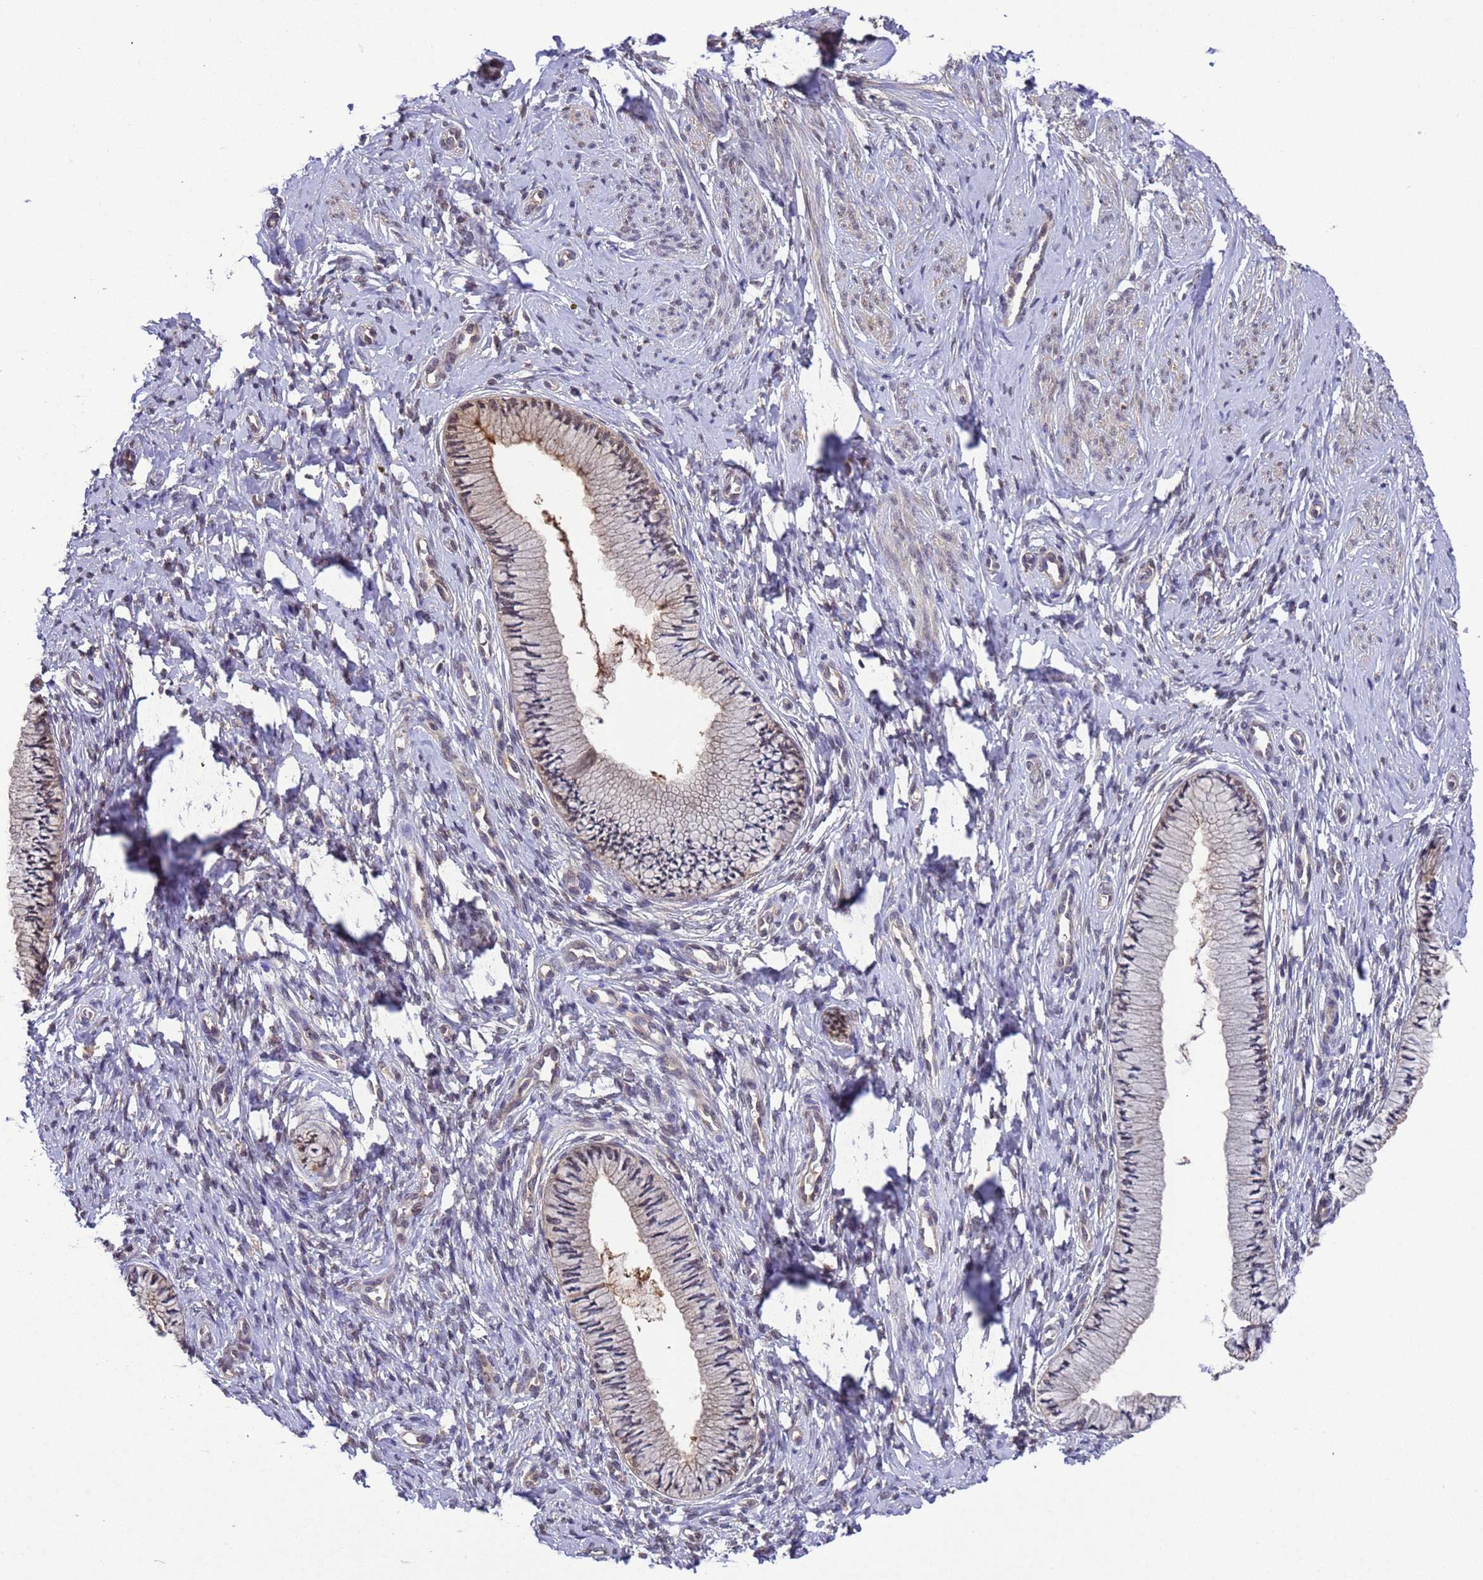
{"staining": {"intensity": "weak", "quantity": "25%-75%", "location": "nuclear"}, "tissue": "cervix", "cell_type": "Glandular cells", "image_type": "normal", "snomed": [{"axis": "morphology", "description": "Normal tissue, NOS"}, {"axis": "topography", "description": "Cervix"}], "caption": "Glandular cells exhibit low levels of weak nuclear positivity in about 25%-75% of cells in normal human cervix.", "gene": "ZFP69B", "patient": {"sex": "female", "age": 36}}